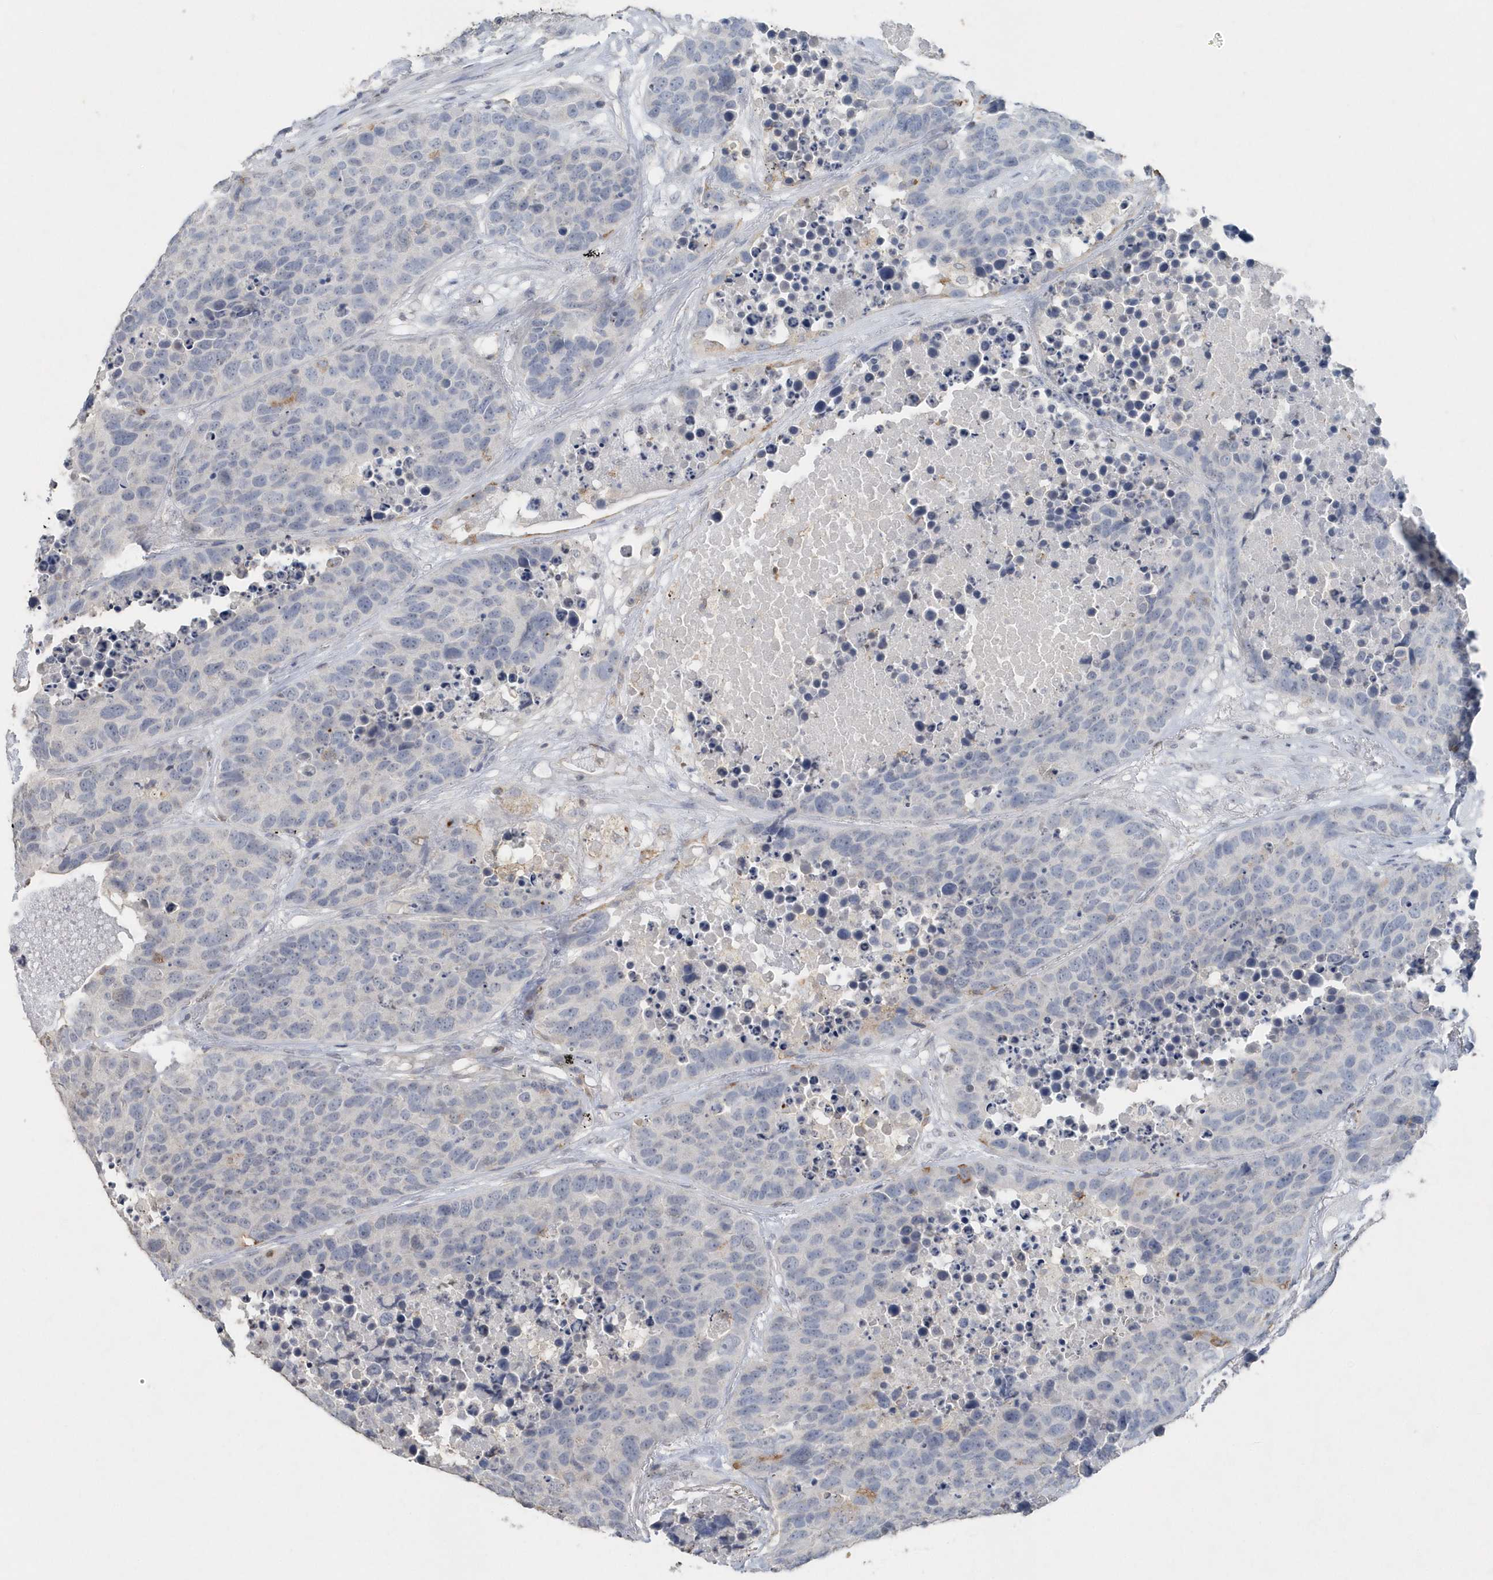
{"staining": {"intensity": "negative", "quantity": "none", "location": "none"}, "tissue": "carcinoid", "cell_type": "Tumor cells", "image_type": "cancer", "snomed": [{"axis": "morphology", "description": "Carcinoid, malignant, NOS"}, {"axis": "topography", "description": "Lung"}], "caption": "Human carcinoid (malignant) stained for a protein using immunohistochemistry displays no staining in tumor cells.", "gene": "PDCD1", "patient": {"sex": "male", "age": 60}}